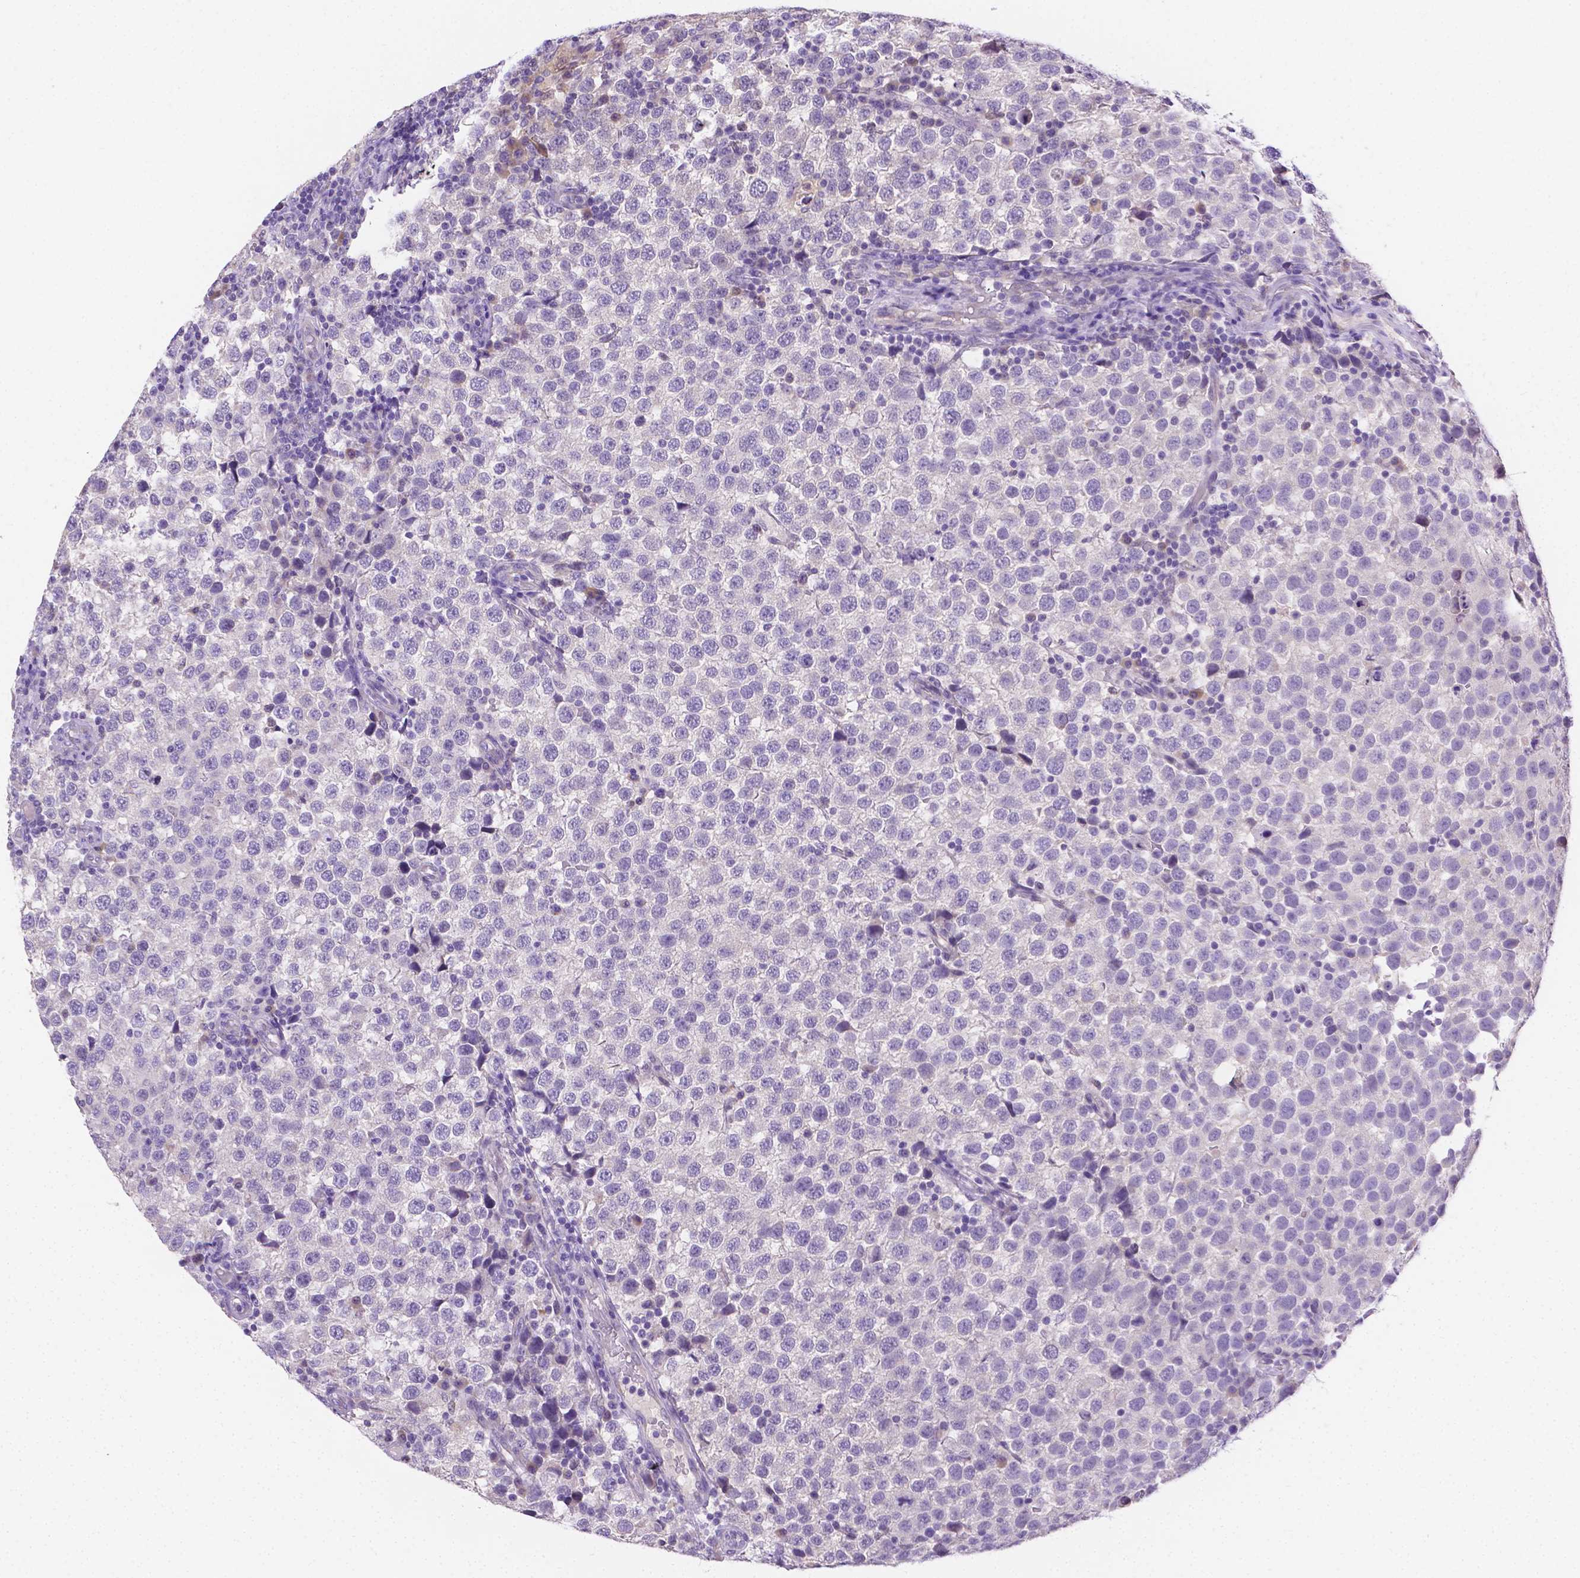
{"staining": {"intensity": "negative", "quantity": "none", "location": "none"}, "tissue": "testis cancer", "cell_type": "Tumor cells", "image_type": "cancer", "snomed": [{"axis": "morphology", "description": "Seminoma, NOS"}, {"axis": "topography", "description": "Testis"}], "caption": "High power microscopy micrograph of an immunohistochemistry (IHC) micrograph of seminoma (testis), revealing no significant positivity in tumor cells. (DAB immunohistochemistry (IHC), high magnification).", "gene": "NXPH2", "patient": {"sex": "male", "age": 34}}